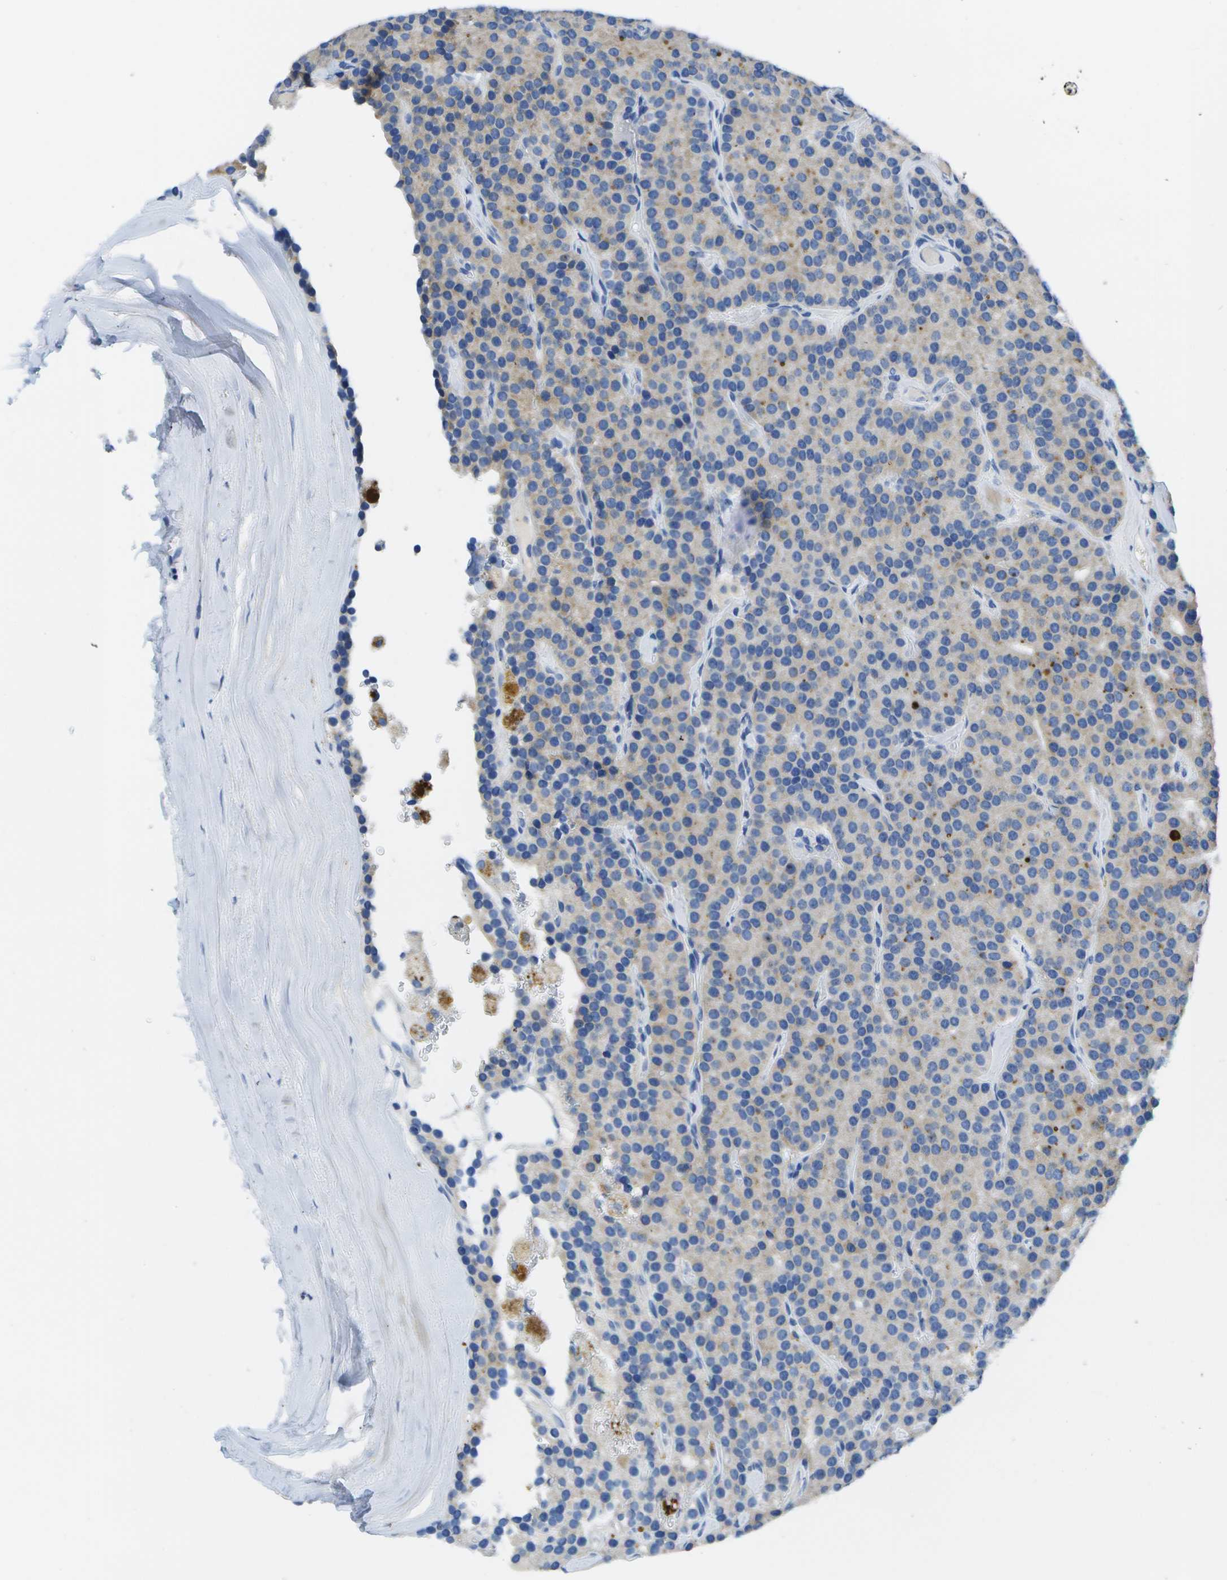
{"staining": {"intensity": "weak", "quantity": "25%-75%", "location": "cytoplasmic/membranous"}, "tissue": "parathyroid gland", "cell_type": "Glandular cells", "image_type": "normal", "snomed": [{"axis": "morphology", "description": "Normal tissue, NOS"}, {"axis": "morphology", "description": "Adenoma, NOS"}, {"axis": "topography", "description": "Parathyroid gland"}], "caption": "Immunohistochemical staining of normal human parathyroid gland shows low levels of weak cytoplasmic/membranous positivity in approximately 25%-75% of glandular cells.", "gene": "MS4A1", "patient": {"sex": "female", "age": 86}}